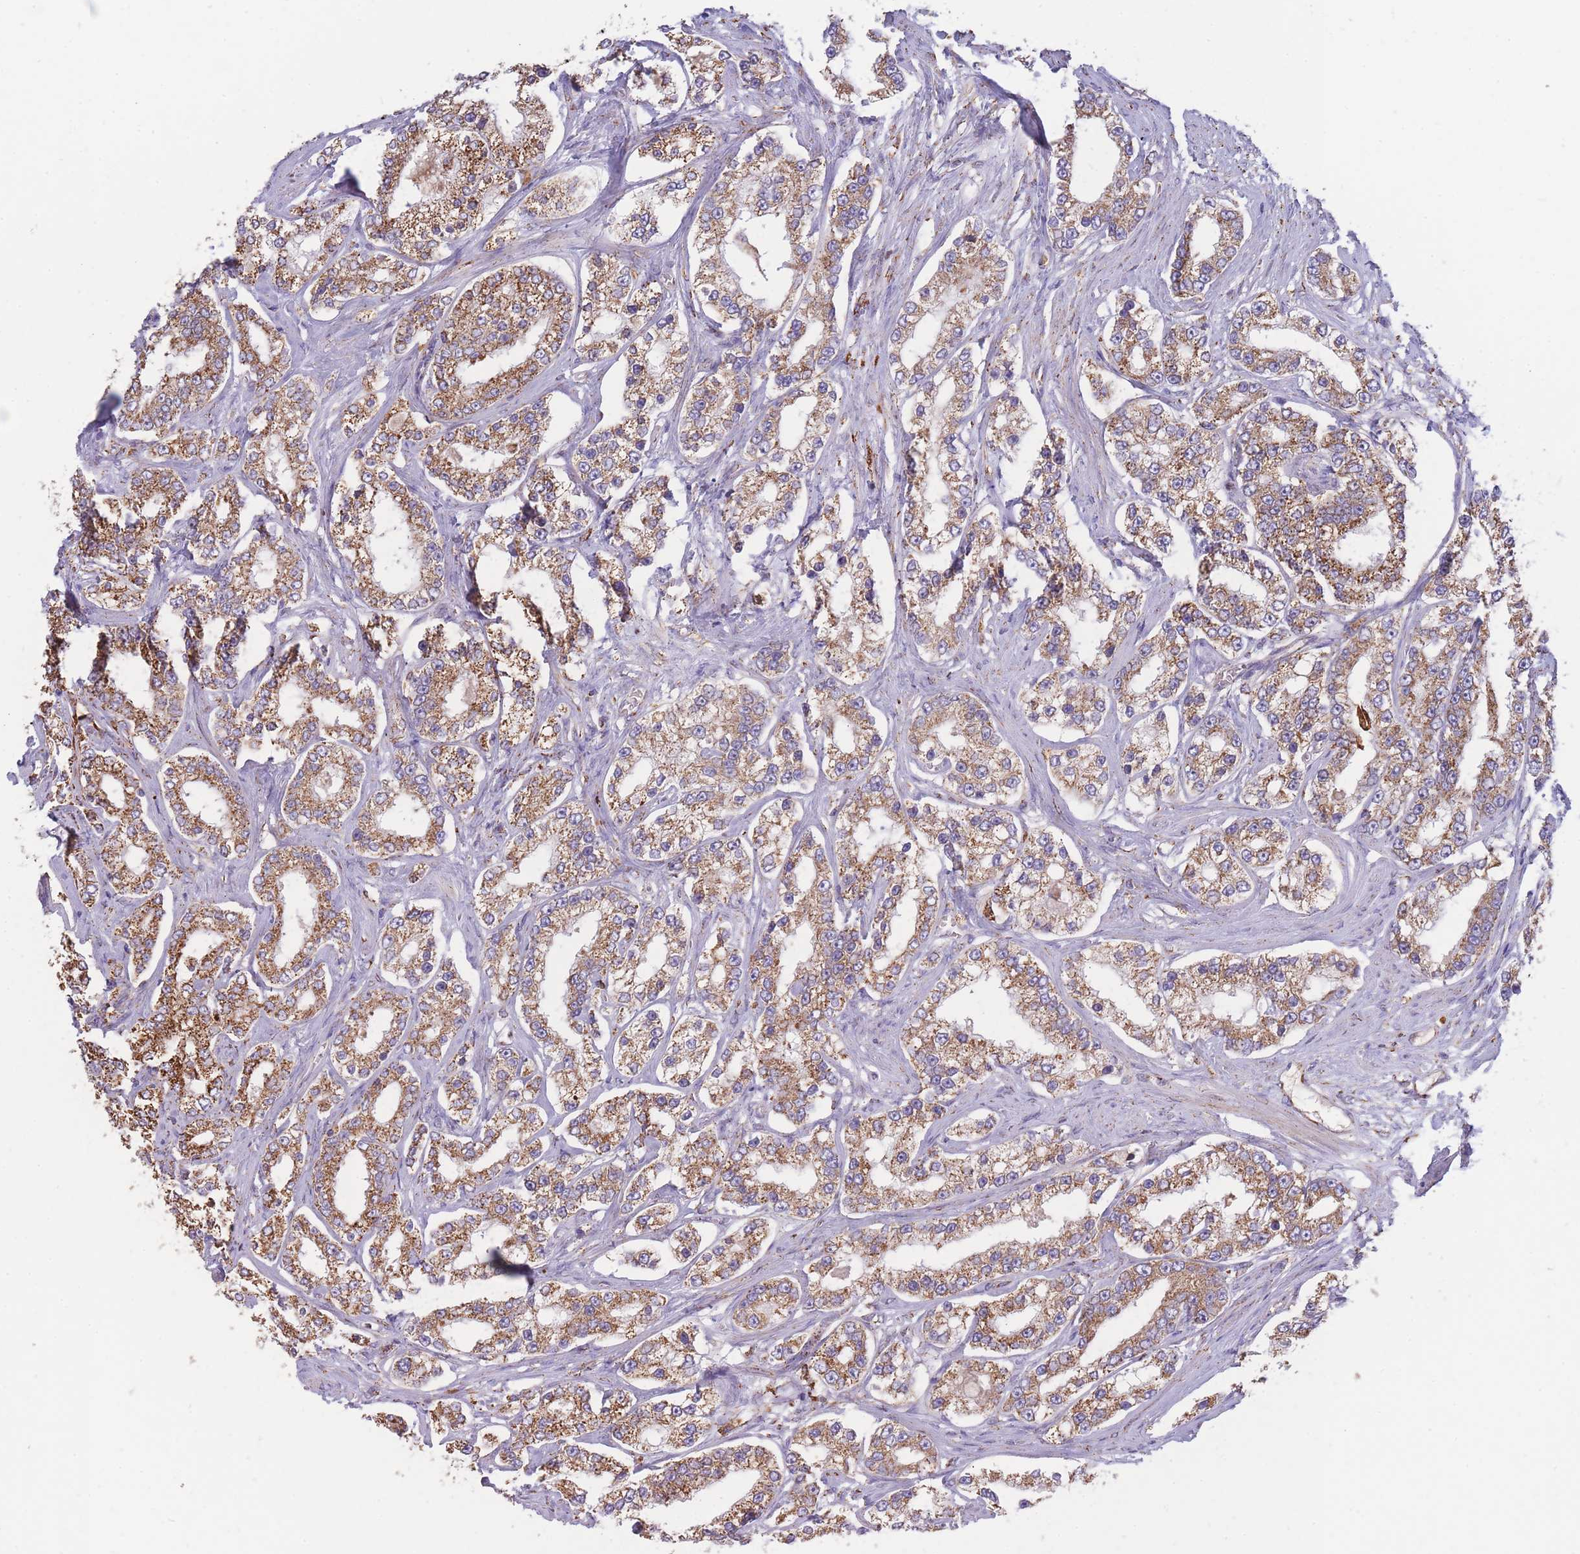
{"staining": {"intensity": "moderate", "quantity": ">75%", "location": "cytoplasmic/membranous"}, "tissue": "prostate cancer", "cell_type": "Tumor cells", "image_type": "cancer", "snomed": [{"axis": "morphology", "description": "Normal tissue, NOS"}, {"axis": "morphology", "description": "Adenocarcinoma, High grade"}, {"axis": "topography", "description": "Prostate"}], "caption": "The image exhibits staining of prostate high-grade adenocarcinoma, revealing moderate cytoplasmic/membranous protein staining (brown color) within tumor cells. Using DAB (brown) and hematoxylin (blue) stains, captured at high magnification using brightfield microscopy.", "gene": "MRPL17", "patient": {"sex": "male", "age": 83}}